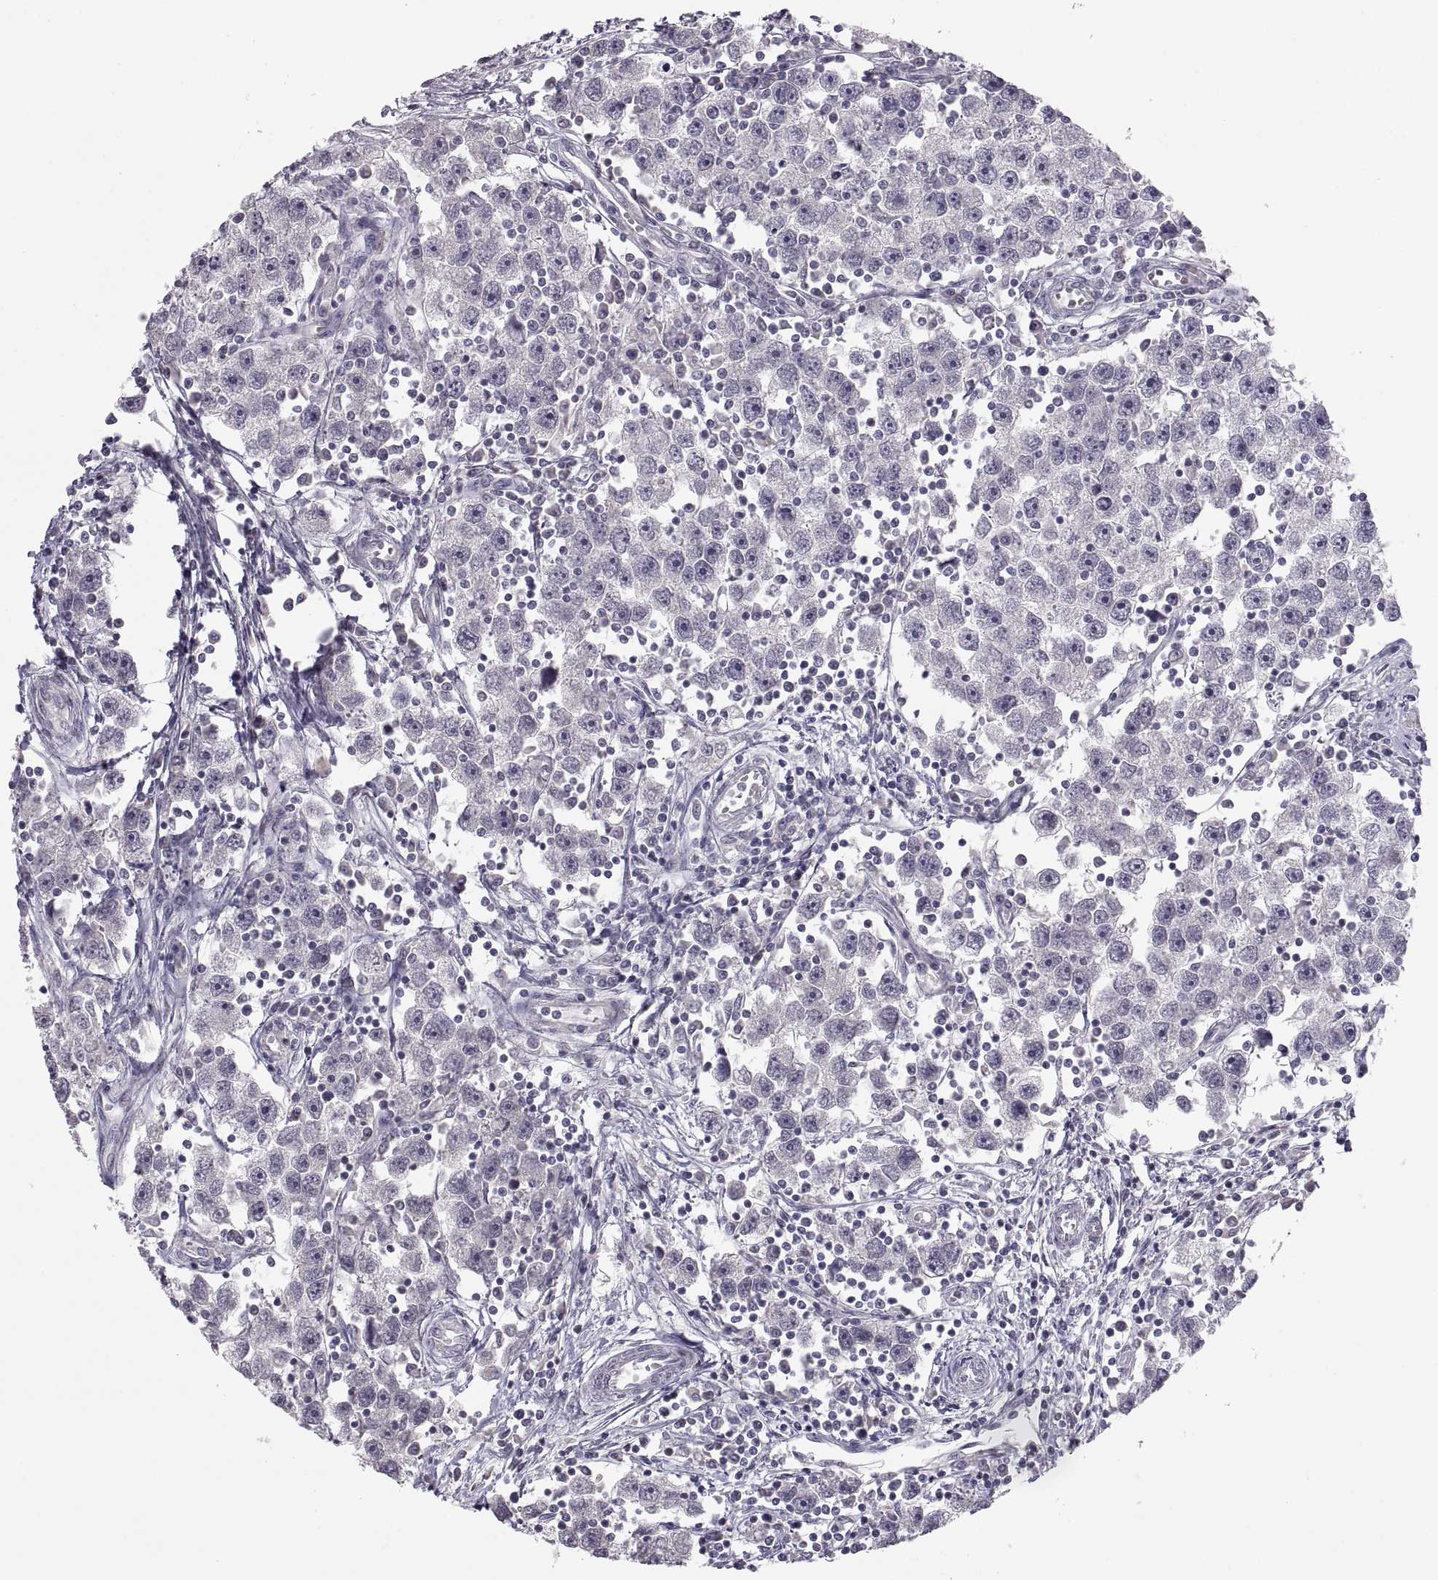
{"staining": {"intensity": "negative", "quantity": "none", "location": "none"}, "tissue": "testis cancer", "cell_type": "Tumor cells", "image_type": "cancer", "snomed": [{"axis": "morphology", "description": "Seminoma, NOS"}, {"axis": "topography", "description": "Testis"}], "caption": "Immunohistochemical staining of seminoma (testis) shows no significant positivity in tumor cells. (Stains: DAB IHC with hematoxylin counter stain, Microscopy: brightfield microscopy at high magnification).", "gene": "PAX2", "patient": {"sex": "male", "age": 30}}